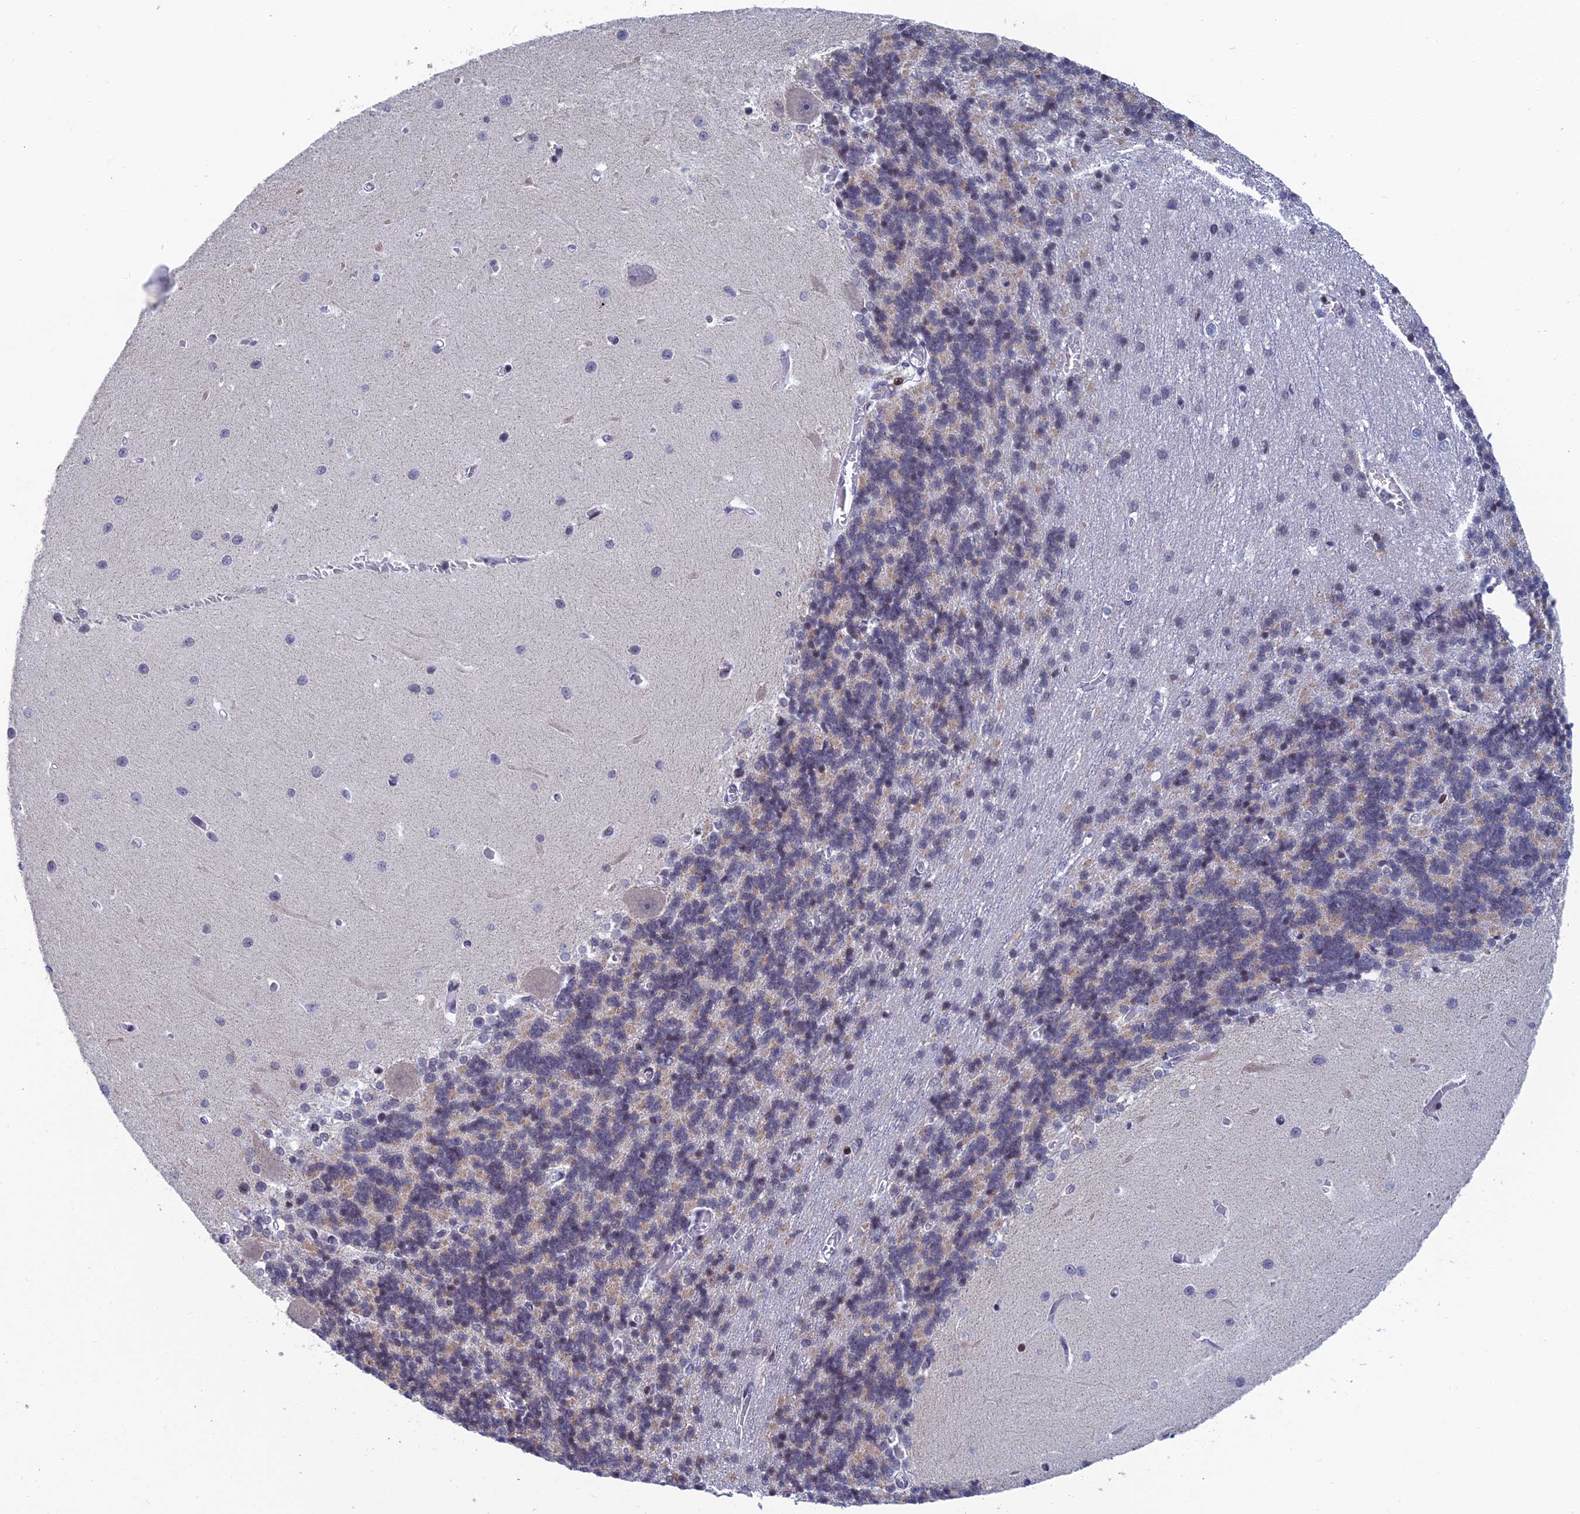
{"staining": {"intensity": "weak", "quantity": "25%-75%", "location": "cytoplasmic/membranous,nuclear"}, "tissue": "cerebellum", "cell_type": "Cells in granular layer", "image_type": "normal", "snomed": [{"axis": "morphology", "description": "Normal tissue, NOS"}, {"axis": "topography", "description": "Cerebellum"}], "caption": "About 25%-75% of cells in granular layer in unremarkable human cerebellum display weak cytoplasmic/membranous,nuclear protein staining as visualized by brown immunohistochemical staining.", "gene": "AFF3", "patient": {"sex": "male", "age": 37}}